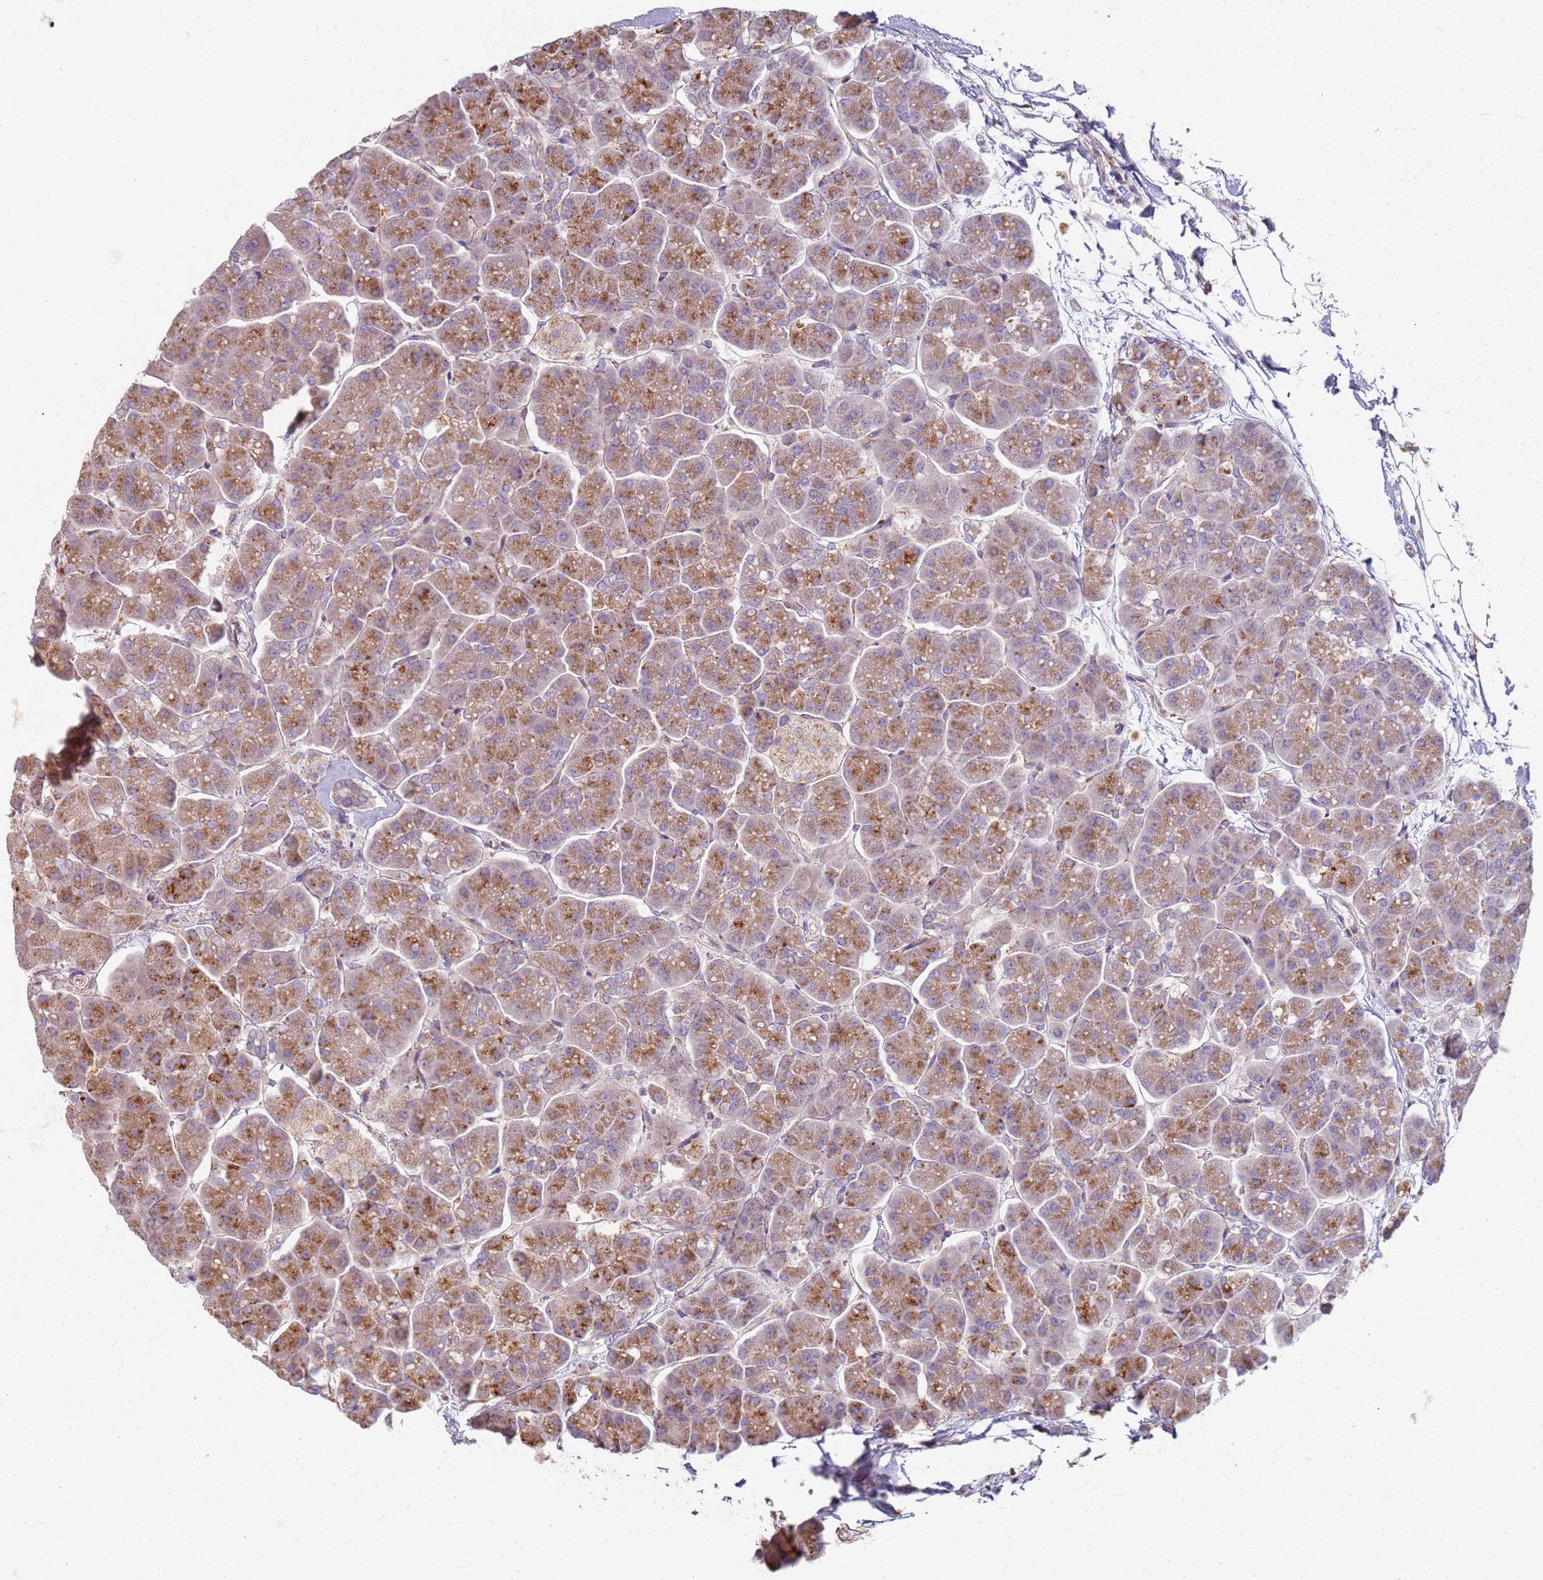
{"staining": {"intensity": "moderate", "quantity": ">75%", "location": "cytoplasmic/membranous"}, "tissue": "pancreas", "cell_type": "Exocrine glandular cells", "image_type": "normal", "snomed": [{"axis": "morphology", "description": "Normal tissue, NOS"}, {"axis": "topography", "description": "Pancreas"}, {"axis": "topography", "description": "Peripheral nerve tissue"}], "caption": "Immunohistochemistry (IHC) staining of unremarkable pancreas, which displays medium levels of moderate cytoplasmic/membranous positivity in about >75% of exocrine glandular cells indicating moderate cytoplasmic/membranous protein expression. The staining was performed using DAB (3,3'-diaminobenzidine) (brown) for protein detection and nuclei were counterstained in hematoxylin (blue).", "gene": "PROKR2", "patient": {"sex": "male", "age": 54}}